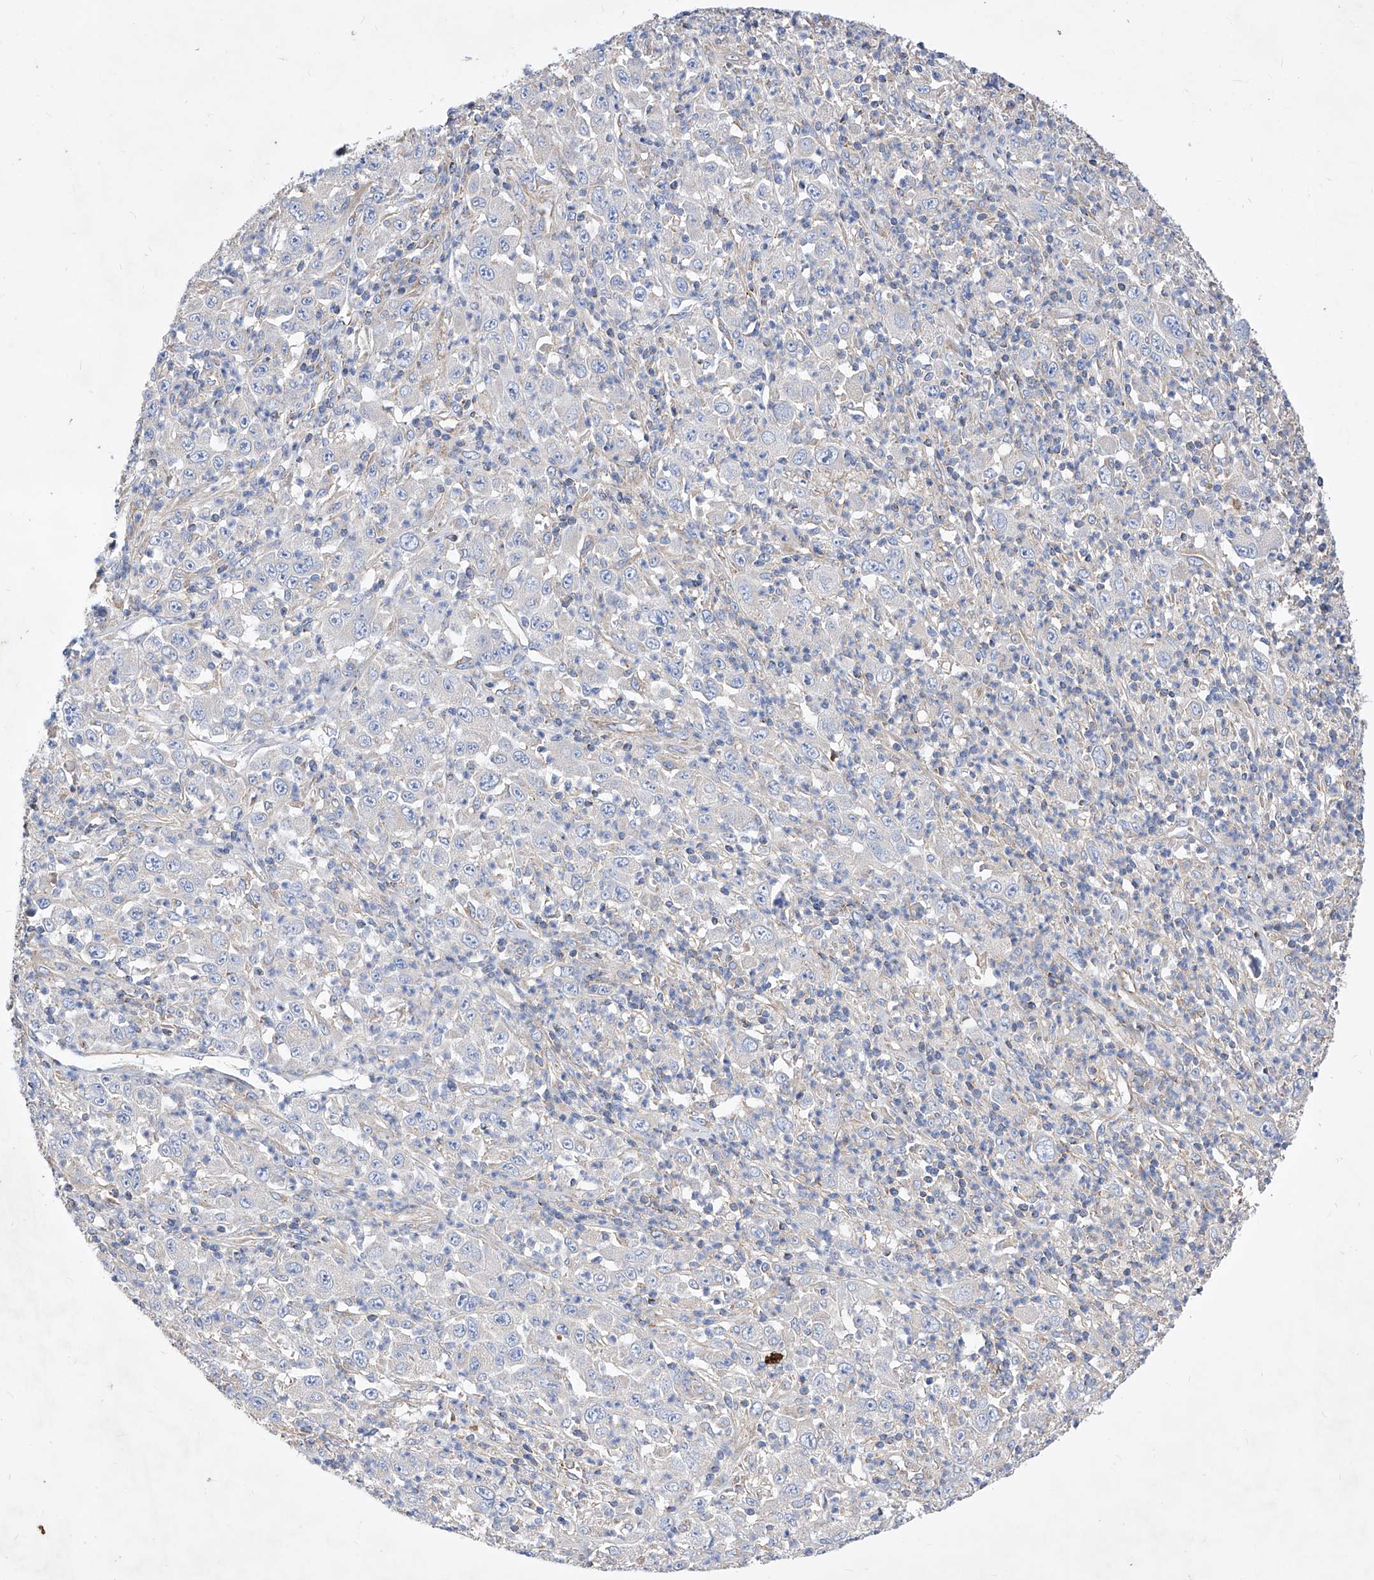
{"staining": {"intensity": "negative", "quantity": "none", "location": "none"}, "tissue": "melanoma", "cell_type": "Tumor cells", "image_type": "cancer", "snomed": [{"axis": "morphology", "description": "Malignant melanoma, Metastatic site"}, {"axis": "topography", "description": "Skin"}], "caption": "Histopathology image shows no significant protein positivity in tumor cells of melanoma.", "gene": "HRNR", "patient": {"sex": "female", "age": 56}}